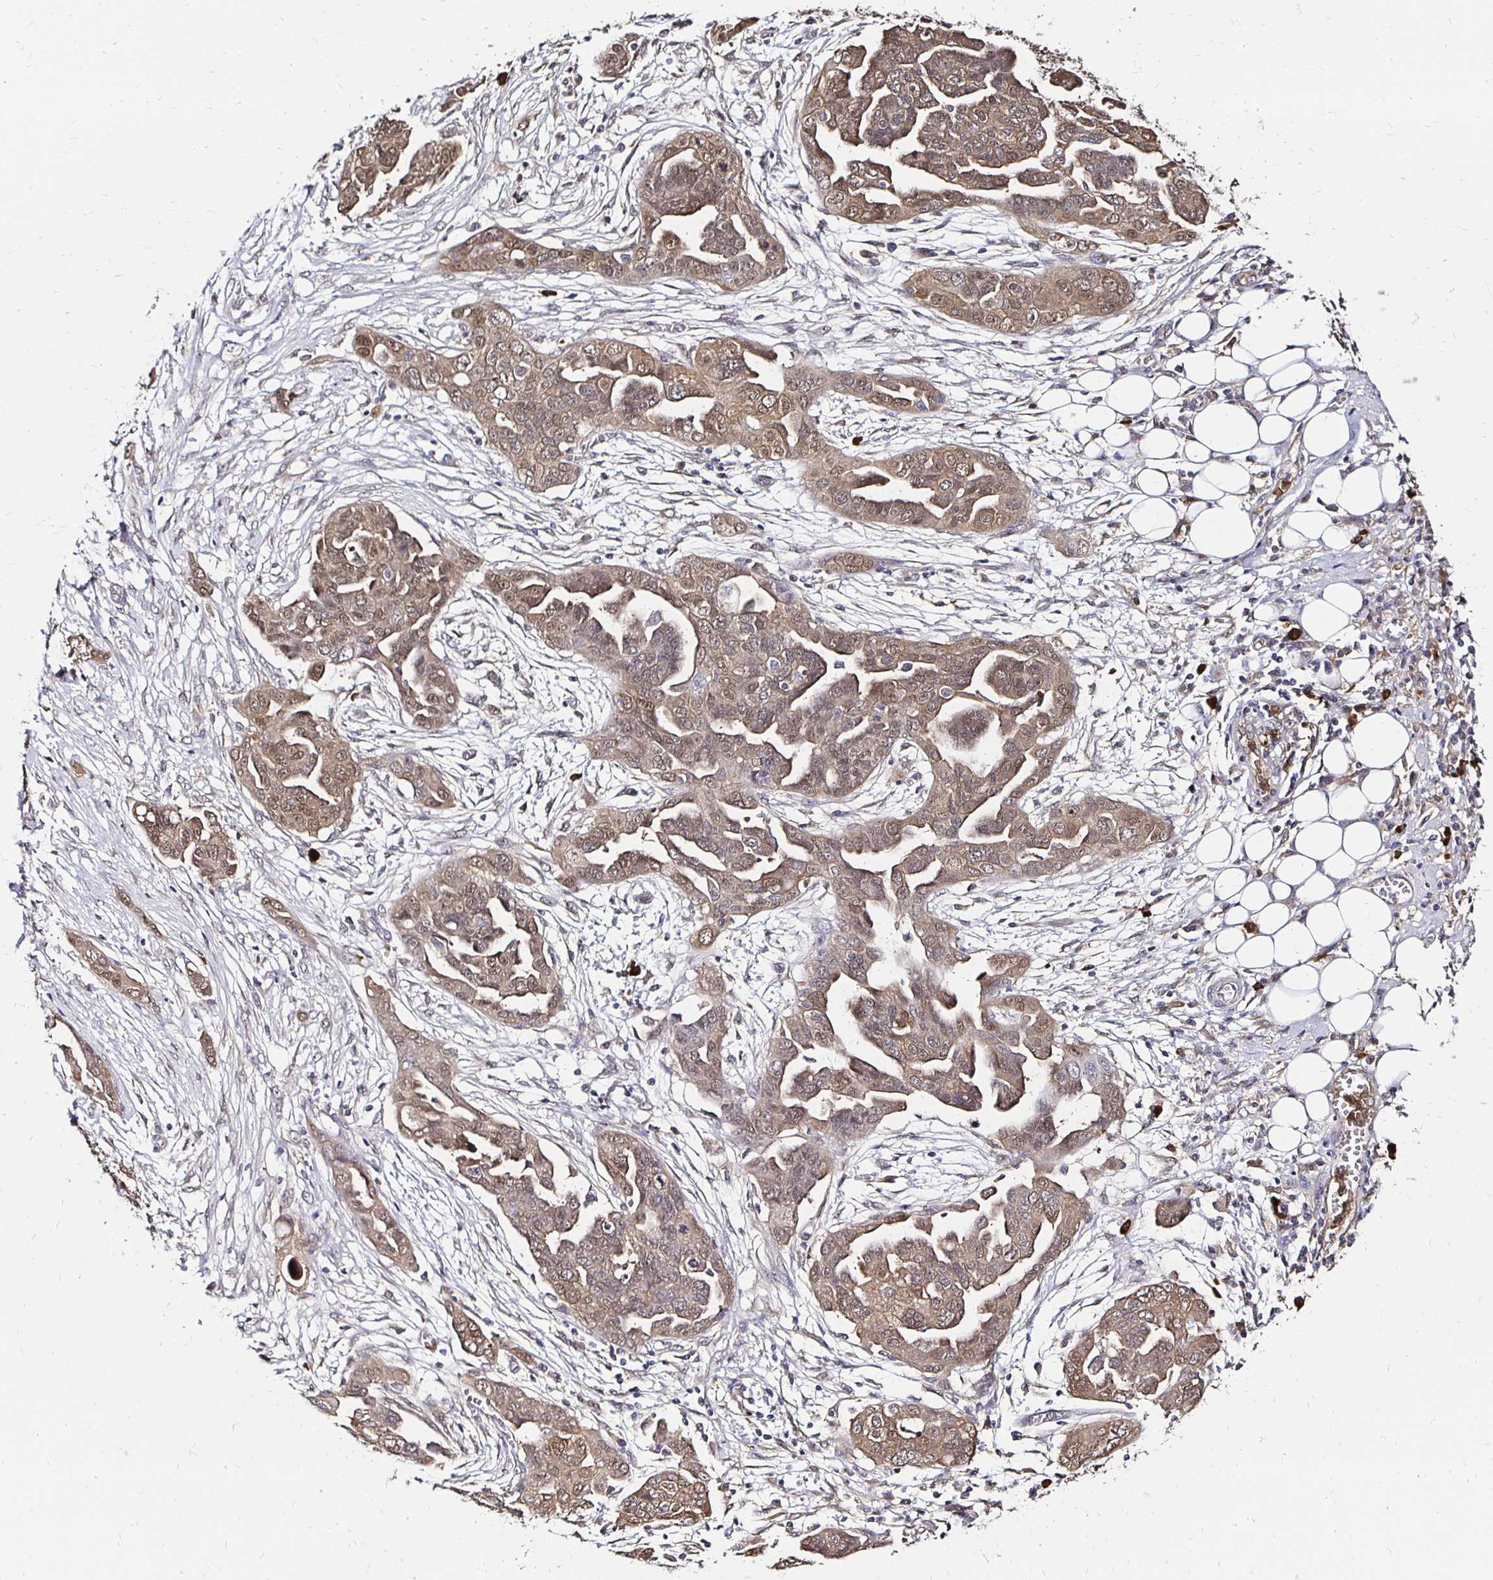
{"staining": {"intensity": "weak", "quantity": ">75%", "location": "cytoplasmic/membranous,nuclear"}, "tissue": "ovarian cancer", "cell_type": "Tumor cells", "image_type": "cancer", "snomed": [{"axis": "morphology", "description": "Cystadenocarcinoma, serous, NOS"}, {"axis": "topography", "description": "Ovary"}], "caption": "Protein analysis of ovarian cancer (serous cystadenocarcinoma) tissue demonstrates weak cytoplasmic/membranous and nuclear positivity in about >75% of tumor cells.", "gene": "TXN", "patient": {"sex": "female", "age": 59}}